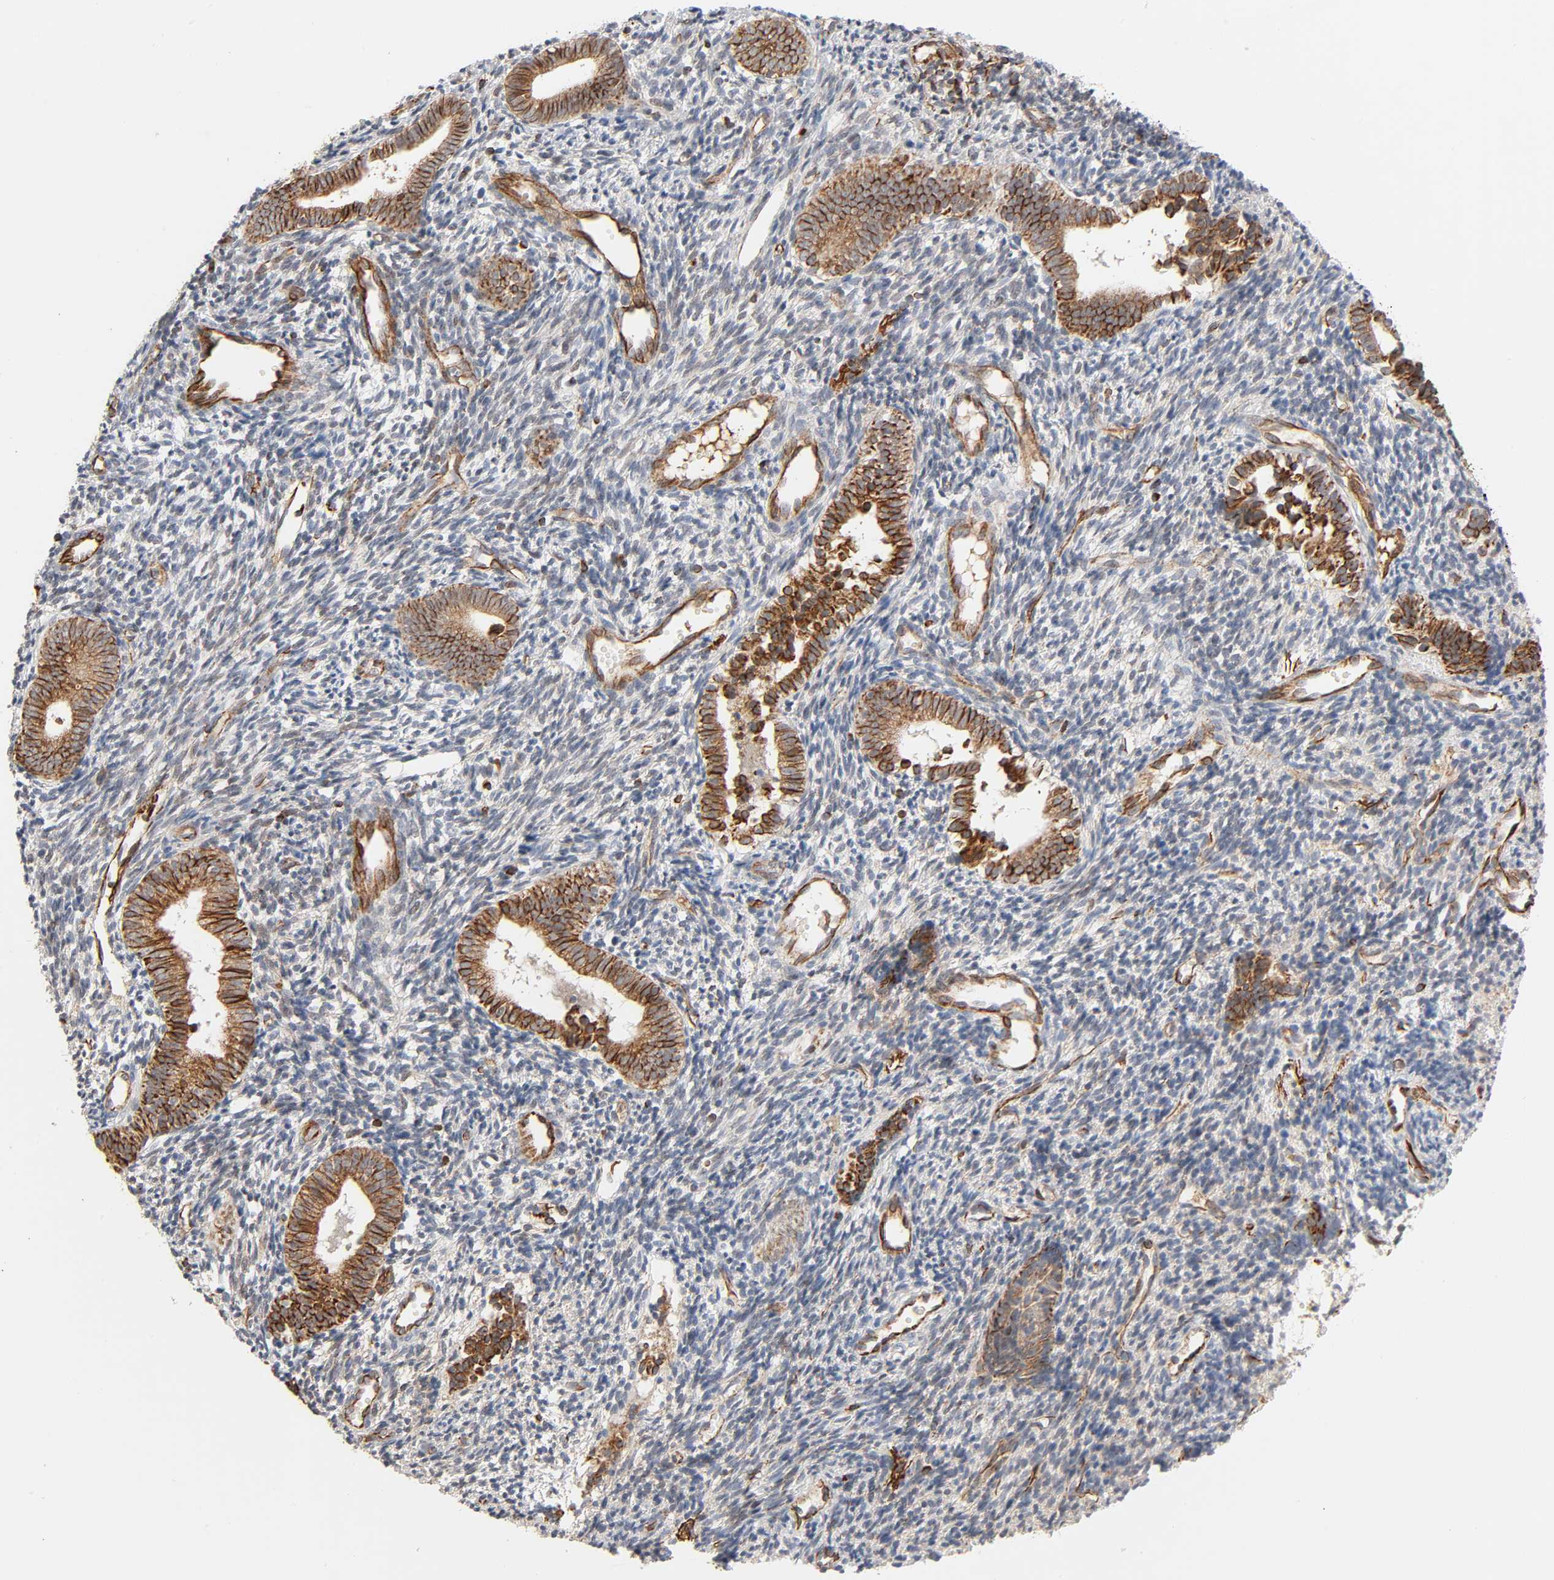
{"staining": {"intensity": "moderate", "quantity": "25%-75%", "location": "cytoplasmic/membranous"}, "tissue": "endometrium", "cell_type": "Cells in endometrial stroma", "image_type": "normal", "snomed": [{"axis": "morphology", "description": "Normal tissue, NOS"}, {"axis": "topography", "description": "Uterus"}, {"axis": "topography", "description": "Endometrium"}], "caption": "The image shows staining of unremarkable endometrium, revealing moderate cytoplasmic/membranous protein expression (brown color) within cells in endometrial stroma.", "gene": "REEP5", "patient": {"sex": "female", "age": 33}}